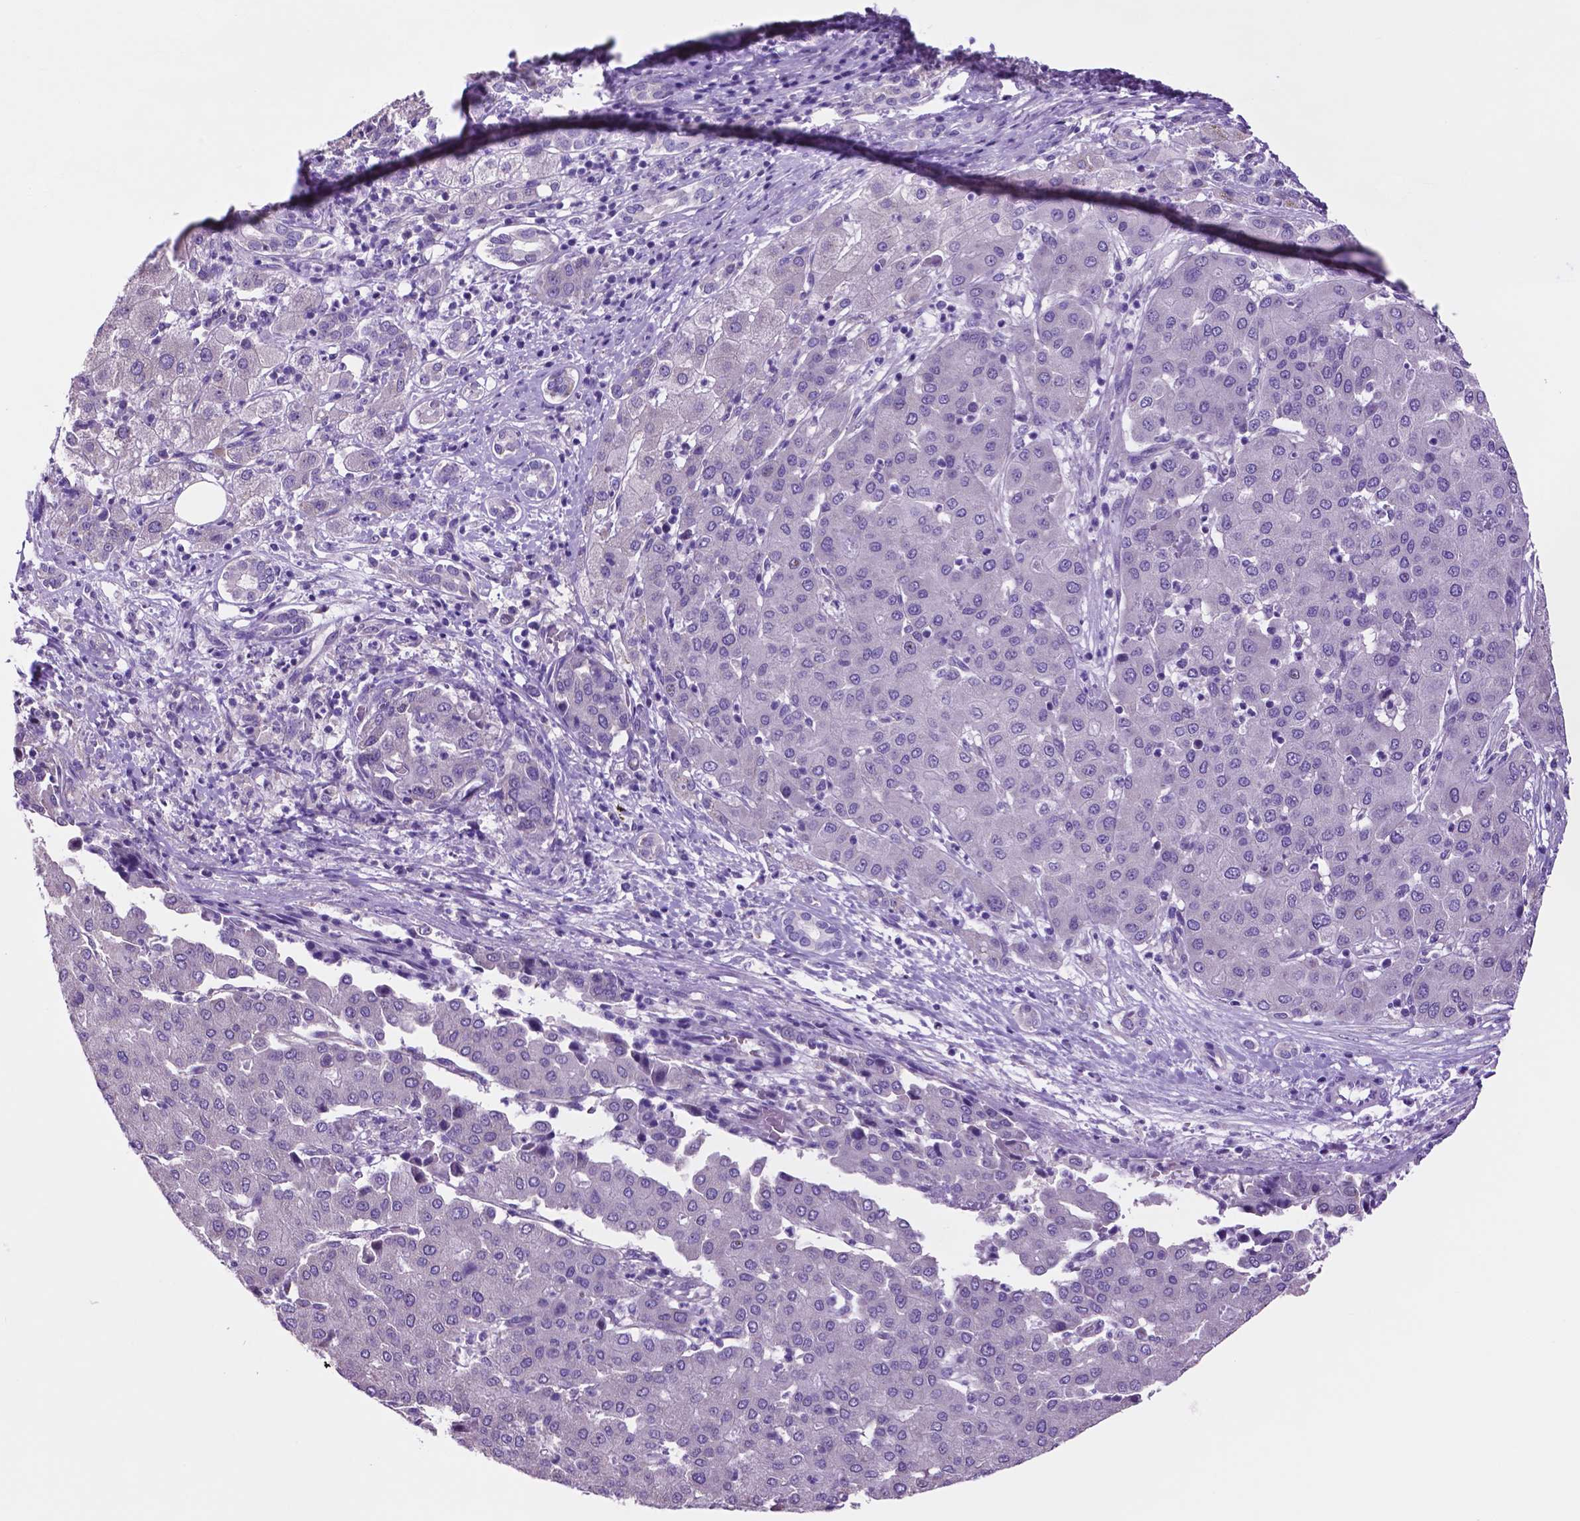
{"staining": {"intensity": "negative", "quantity": "none", "location": "none"}, "tissue": "liver cancer", "cell_type": "Tumor cells", "image_type": "cancer", "snomed": [{"axis": "morphology", "description": "Carcinoma, Hepatocellular, NOS"}, {"axis": "topography", "description": "Liver"}], "caption": "Protein analysis of liver cancer shows no significant positivity in tumor cells. (Stains: DAB IHC with hematoxylin counter stain, Microscopy: brightfield microscopy at high magnification).", "gene": "SPDYA", "patient": {"sex": "male", "age": 65}}